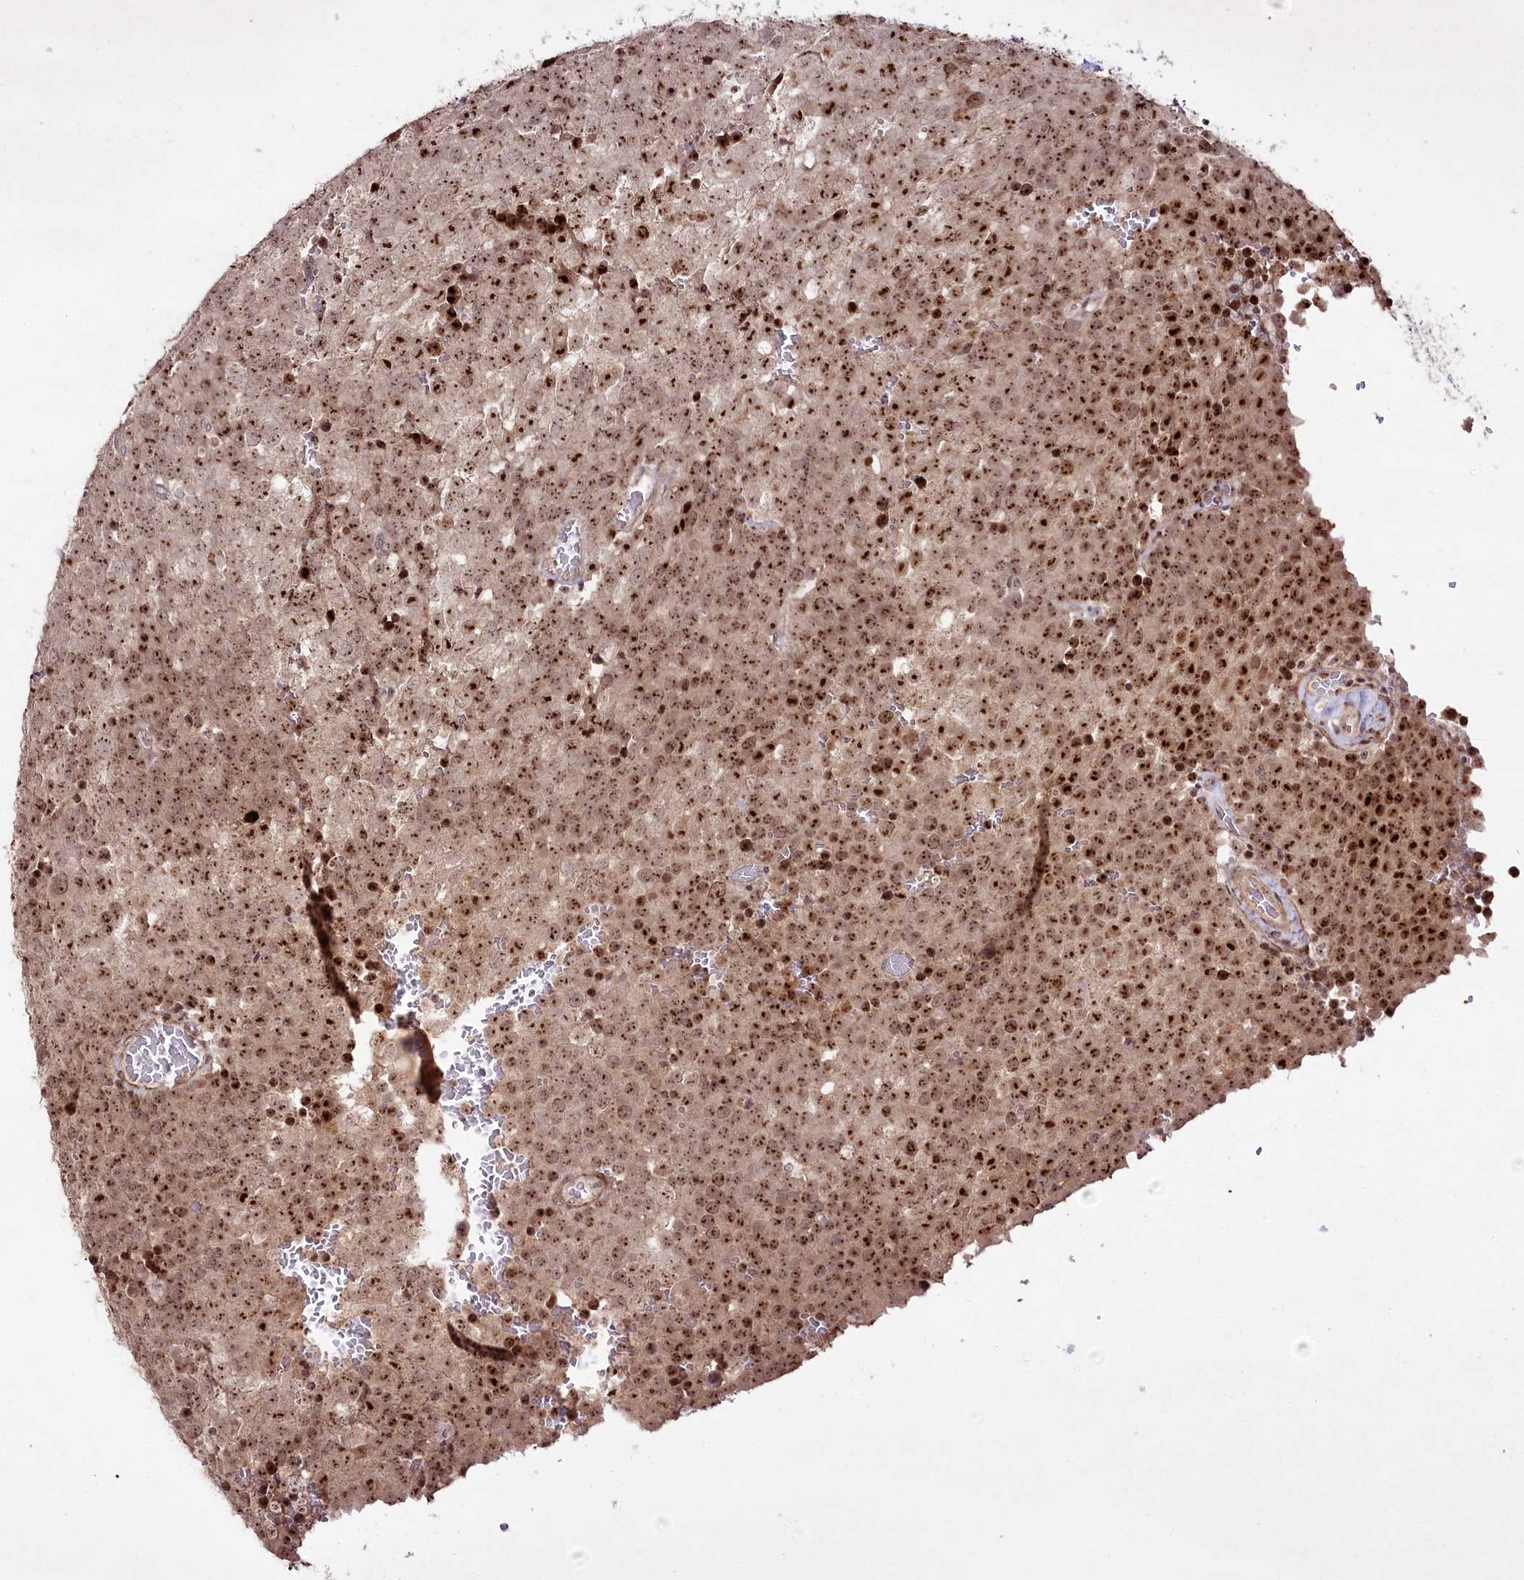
{"staining": {"intensity": "moderate", "quantity": ">75%", "location": "nuclear"}, "tissue": "testis cancer", "cell_type": "Tumor cells", "image_type": "cancer", "snomed": [{"axis": "morphology", "description": "Seminoma, NOS"}, {"axis": "topography", "description": "Testis"}], "caption": "The immunohistochemical stain highlights moderate nuclear staining in tumor cells of seminoma (testis) tissue.", "gene": "CCDC59", "patient": {"sex": "male", "age": 71}}